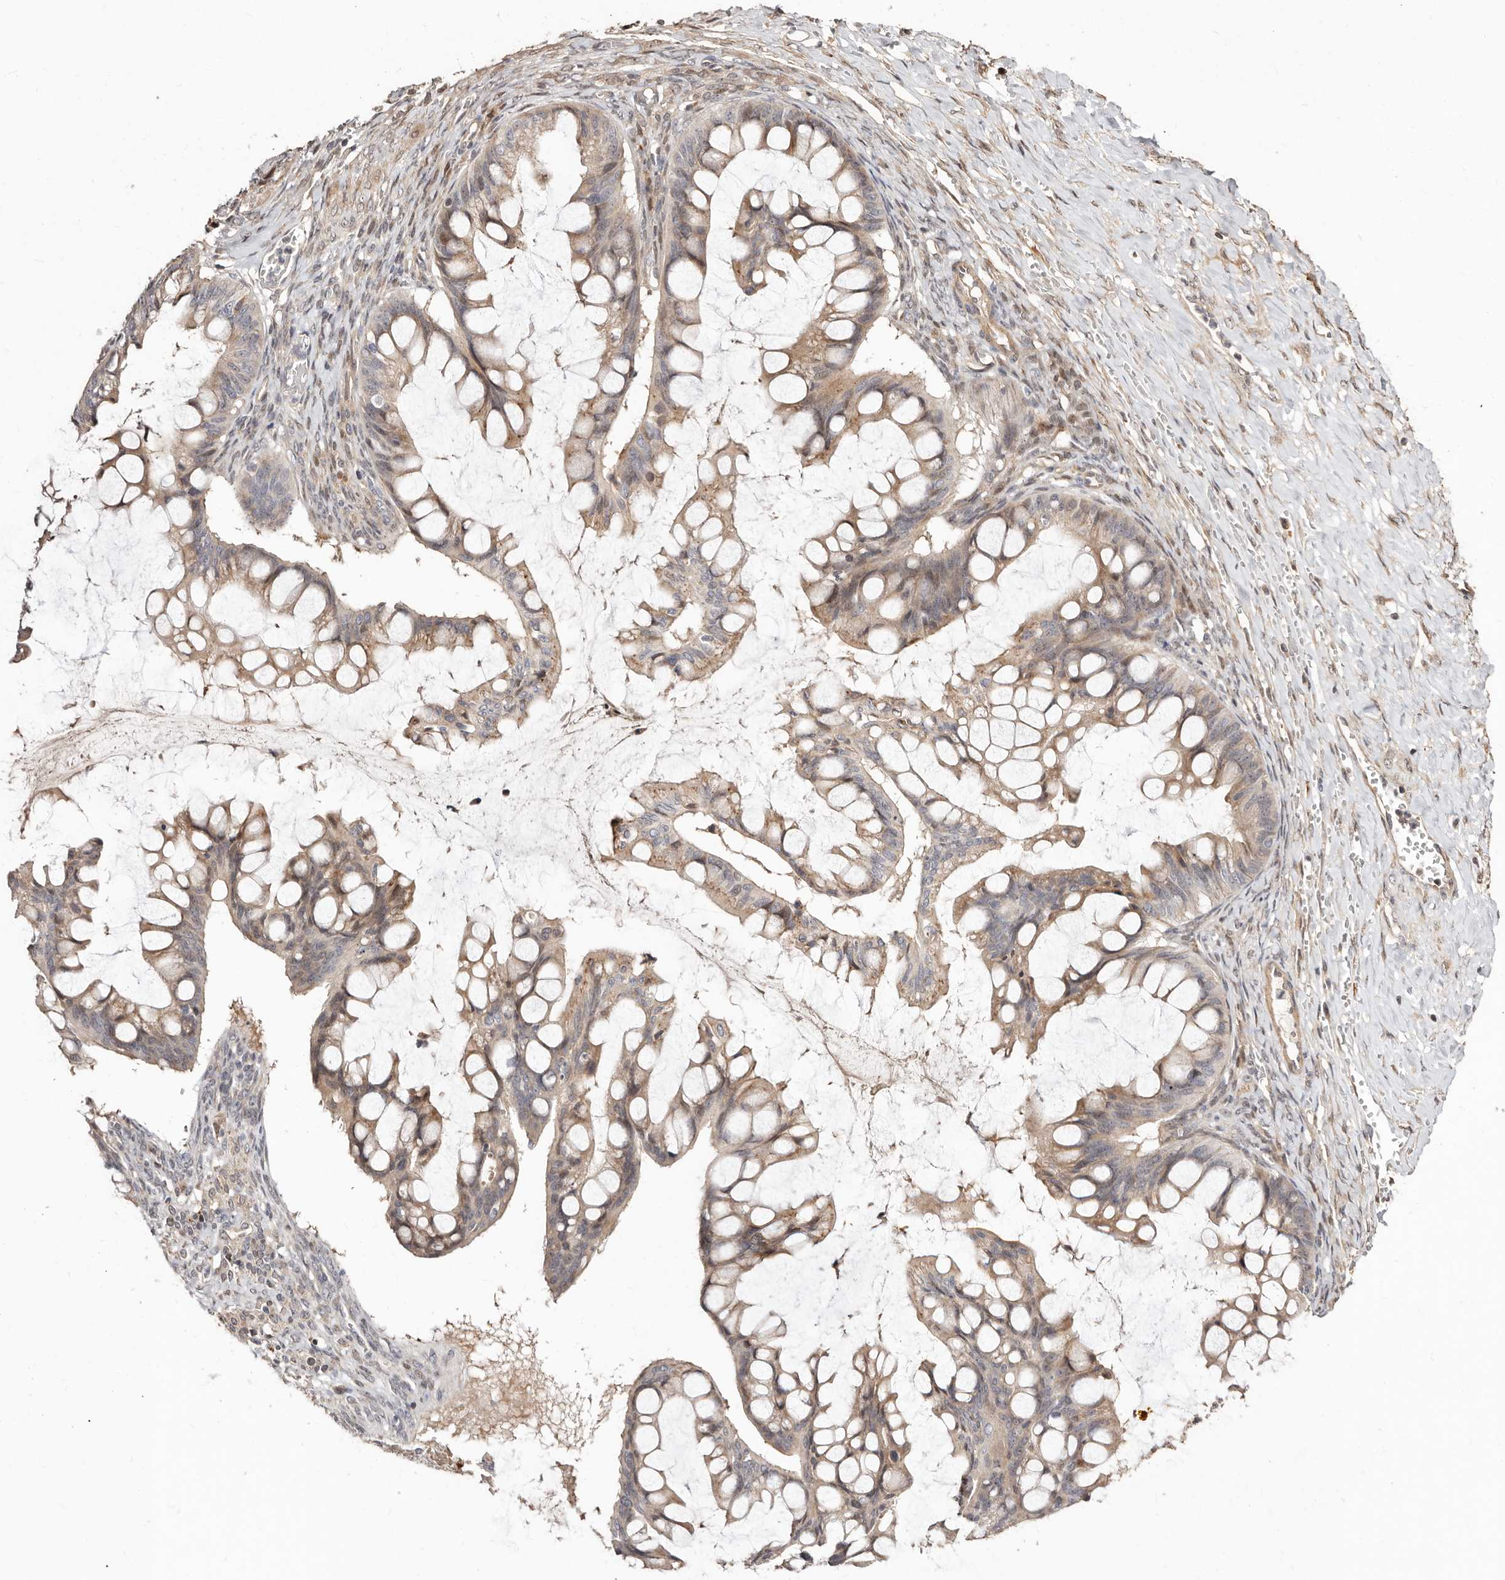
{"staining": {"intensity": "weak", "quantity": "25%-75%", "location": "cytoplasmic/membranous"}, "tissue": "ovarian cancer", "cell_type": "Tumor cells", "image_type": "cancer", "snomed": [{"axis": "morphology", "description": "Cystadenocarcinoma, mucinous, NOS"}, {"axis": "topography", "description": "Ovary"}], "caption": "IHC staining of ovarian mucinous cystadenocarcinoma, which reveals low levels of weak cytoplasmic/membranous positivity in about 25%-75% of tumor cells indicating weak cytoplasmic/membranous protein expression. The staining was performed using DAB (3,3'-diaminobenzidine) (brown) for protein detection and nuclei were counterstained in hematoxylin (blue).", "gene": "APOL6", "patient": {"sex": "female", "age": 73}}